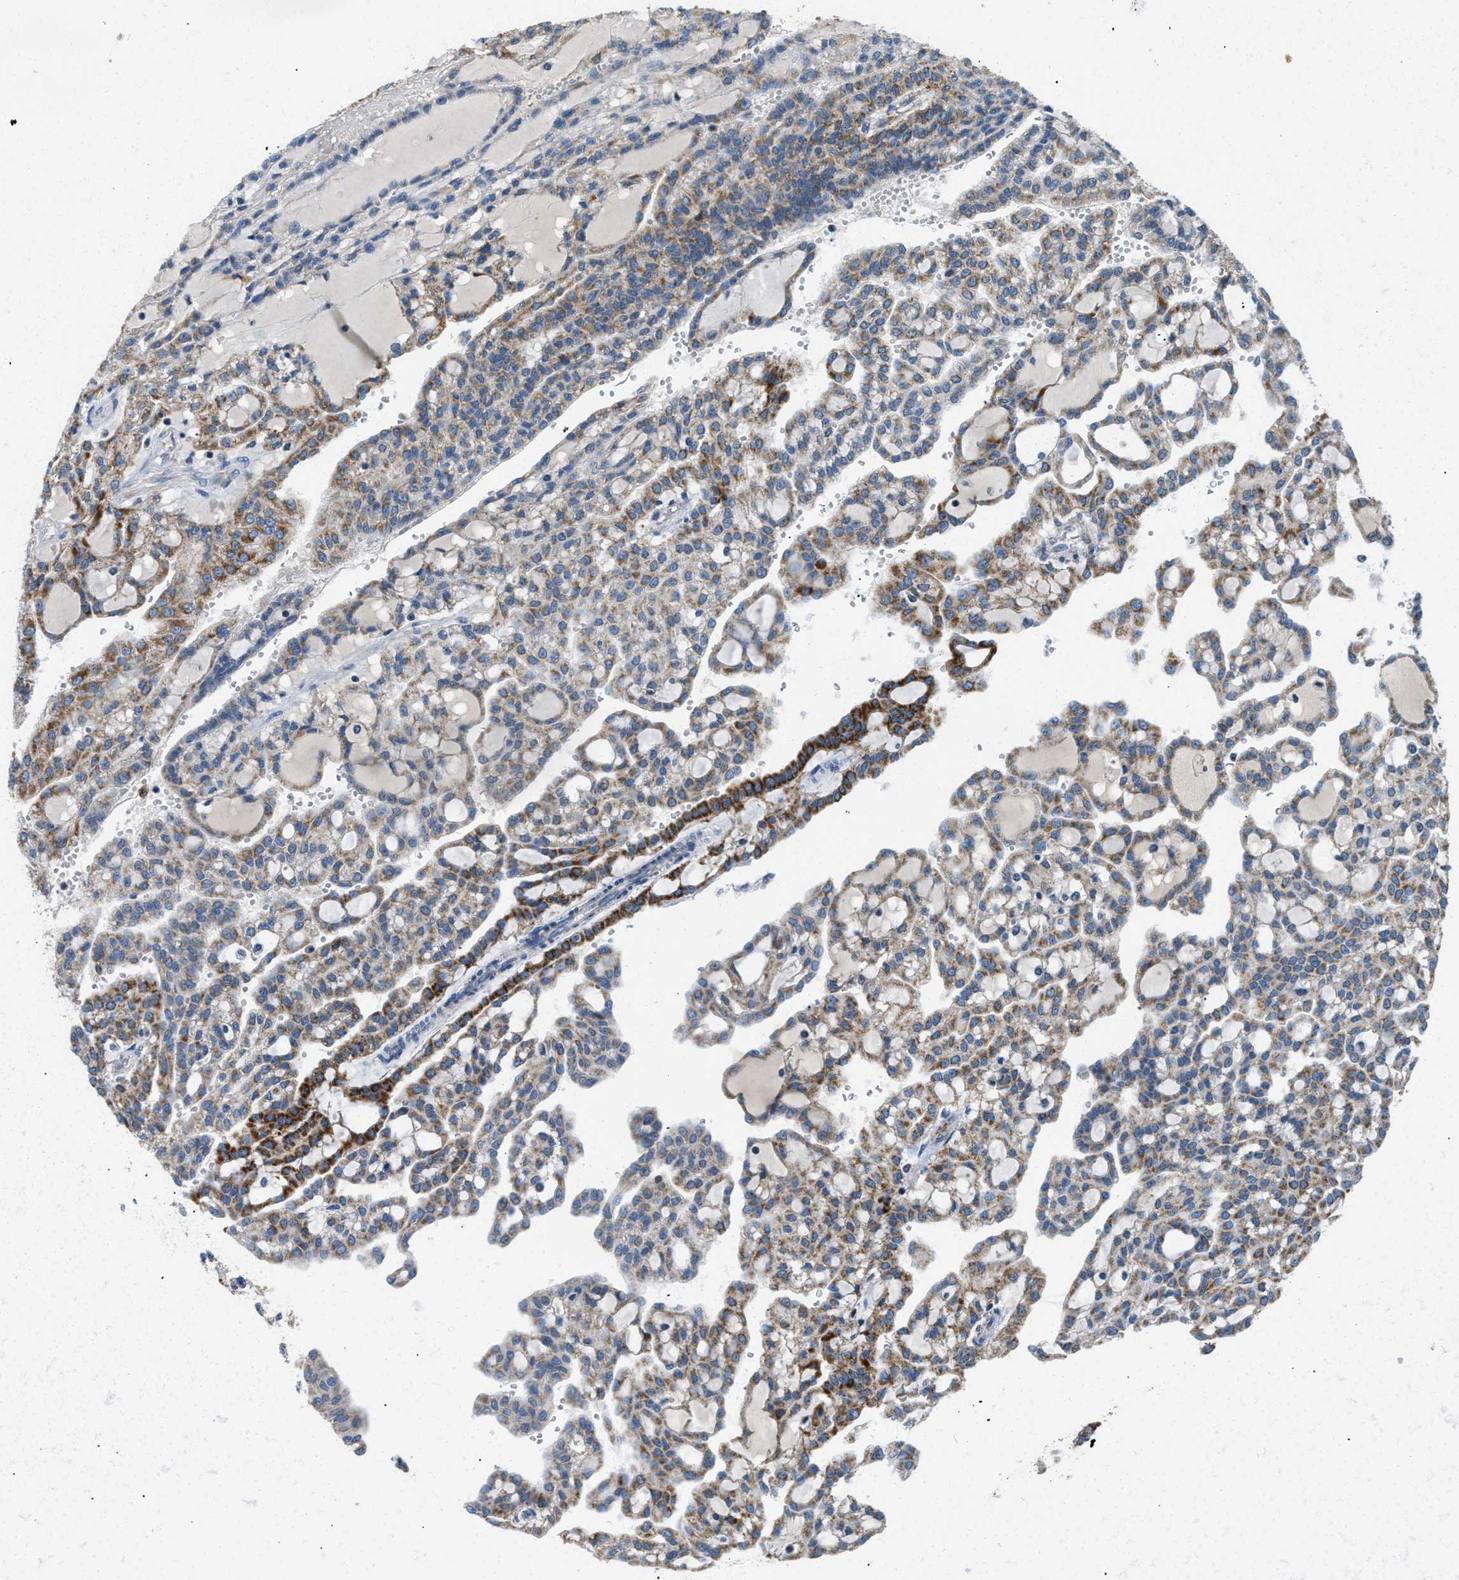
{"staining": {"intensity": "moderate", "quantity": ">75%", "location": "cytoplasmic/membranous"}, "tissue": "renal cancer", "cell_type": "Tumor cells", "image_type": "cancer", "snomed": [{"axis": "morphology", "description": "Adenocarcinoma, NOS"}, {"axis": "topography", "description": "Kidney"}], "caption": "This is an image of immunohistochemistry staining of renal adenocarcinoma, which shows moderate staining in the cytoplasmic/membranous of tumor cells.", "gene": "ACADVL", "patient": {"sex": "male", "age": 63}}